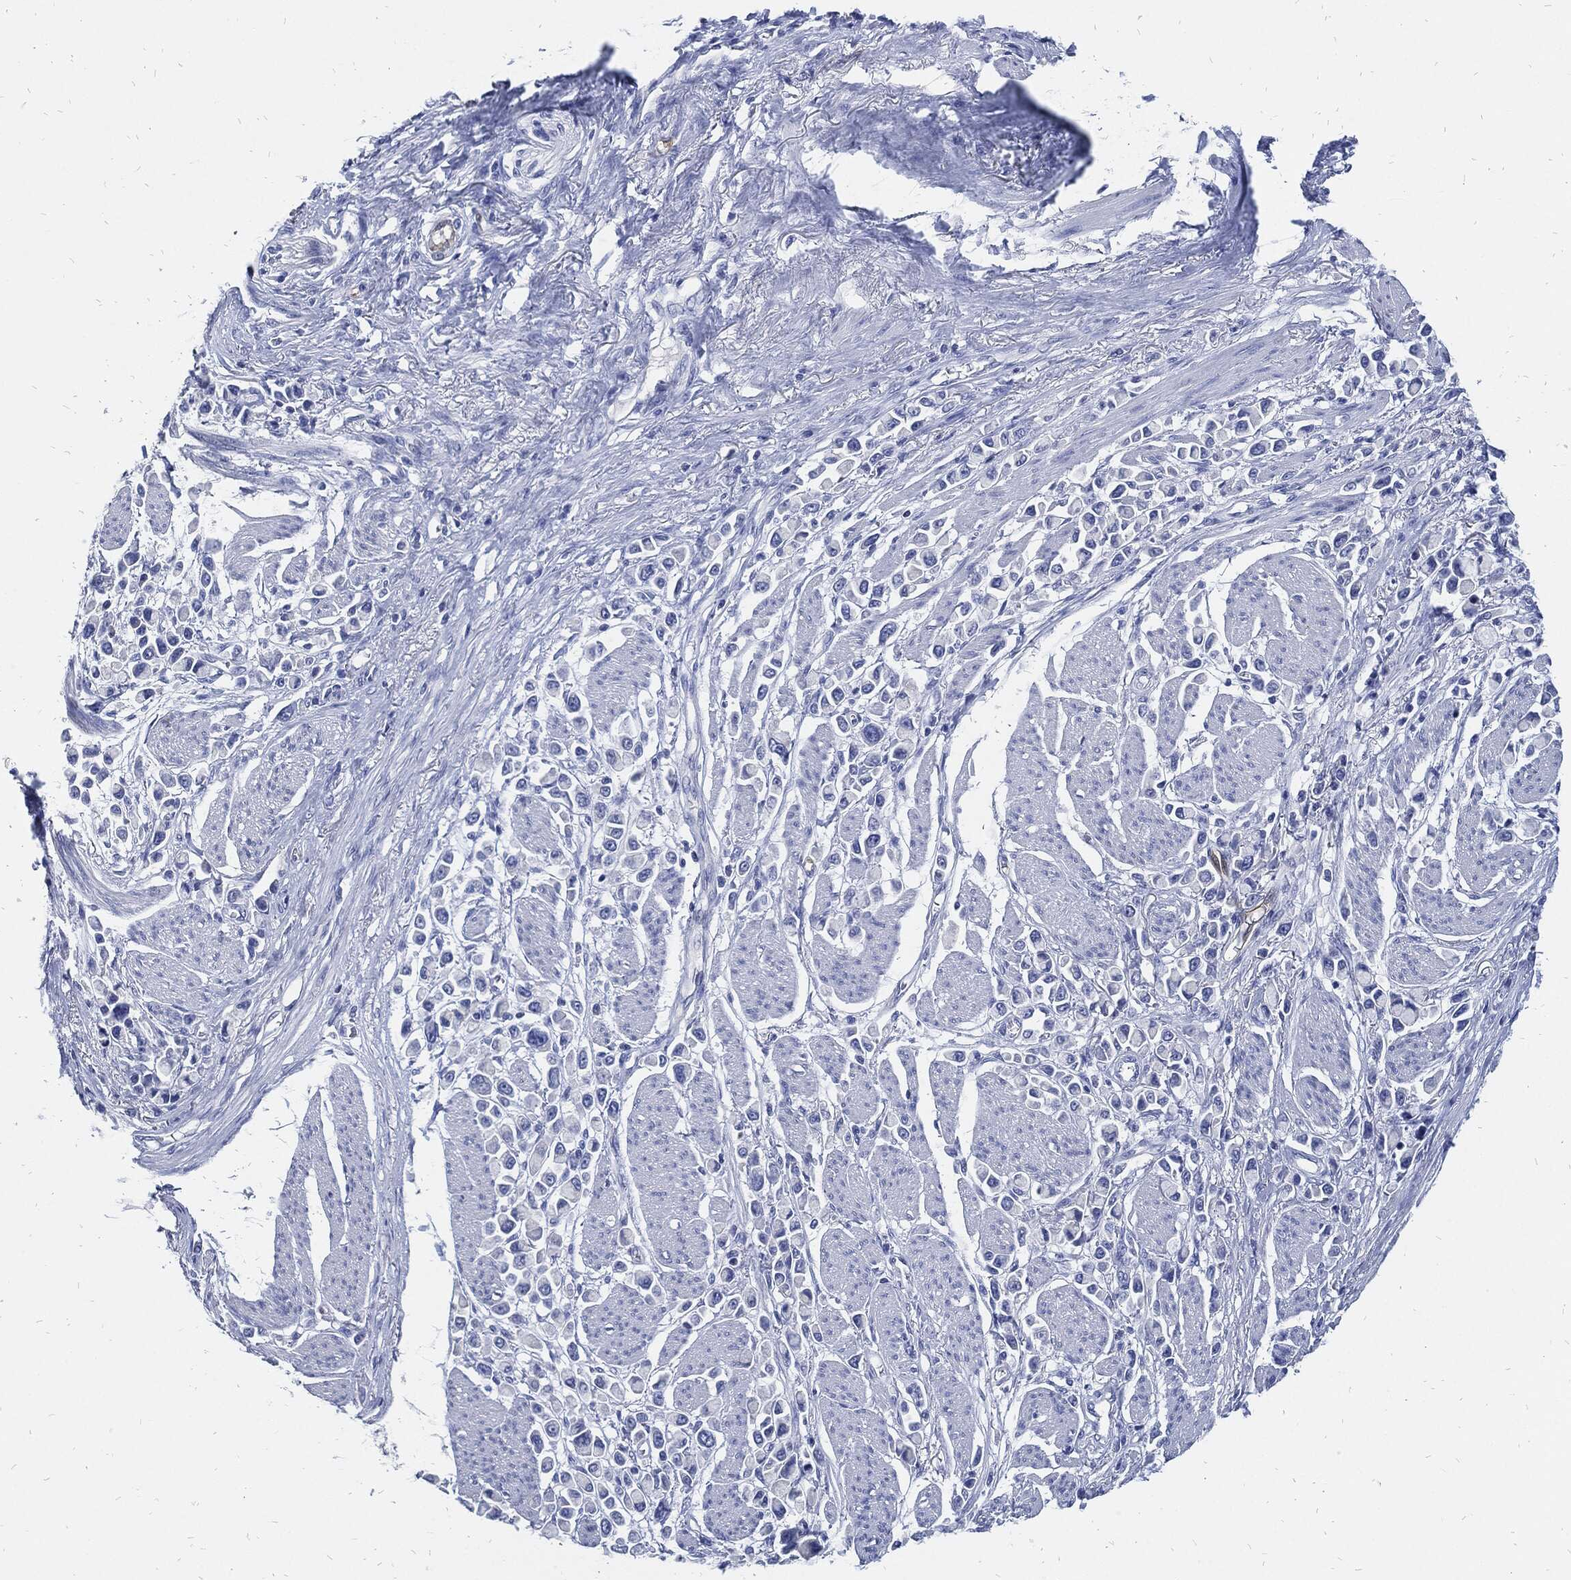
{"staining": {"intensity": "negative", "quantity": "none", "location": "none"}, "tissue": "stomach cancer", "cell_type": "Tumor cells", "image_type": "cancer", "snomed": [{"axis": "morphology", "description": "Adenocarcinoma, NOS"}, {"axis": "topography", "description": "Stomach"}], "caption": "An immunohistochemistry (IHC) histopathology image of stomach cancer (adenocarcinoma) is shown. There is no staining in tumor cells of stomach cancer (adenocarcinoma). Nuclei are stained in blue.", "gene": "FABP4", "patient": {"sex": "female", "age": 81}}